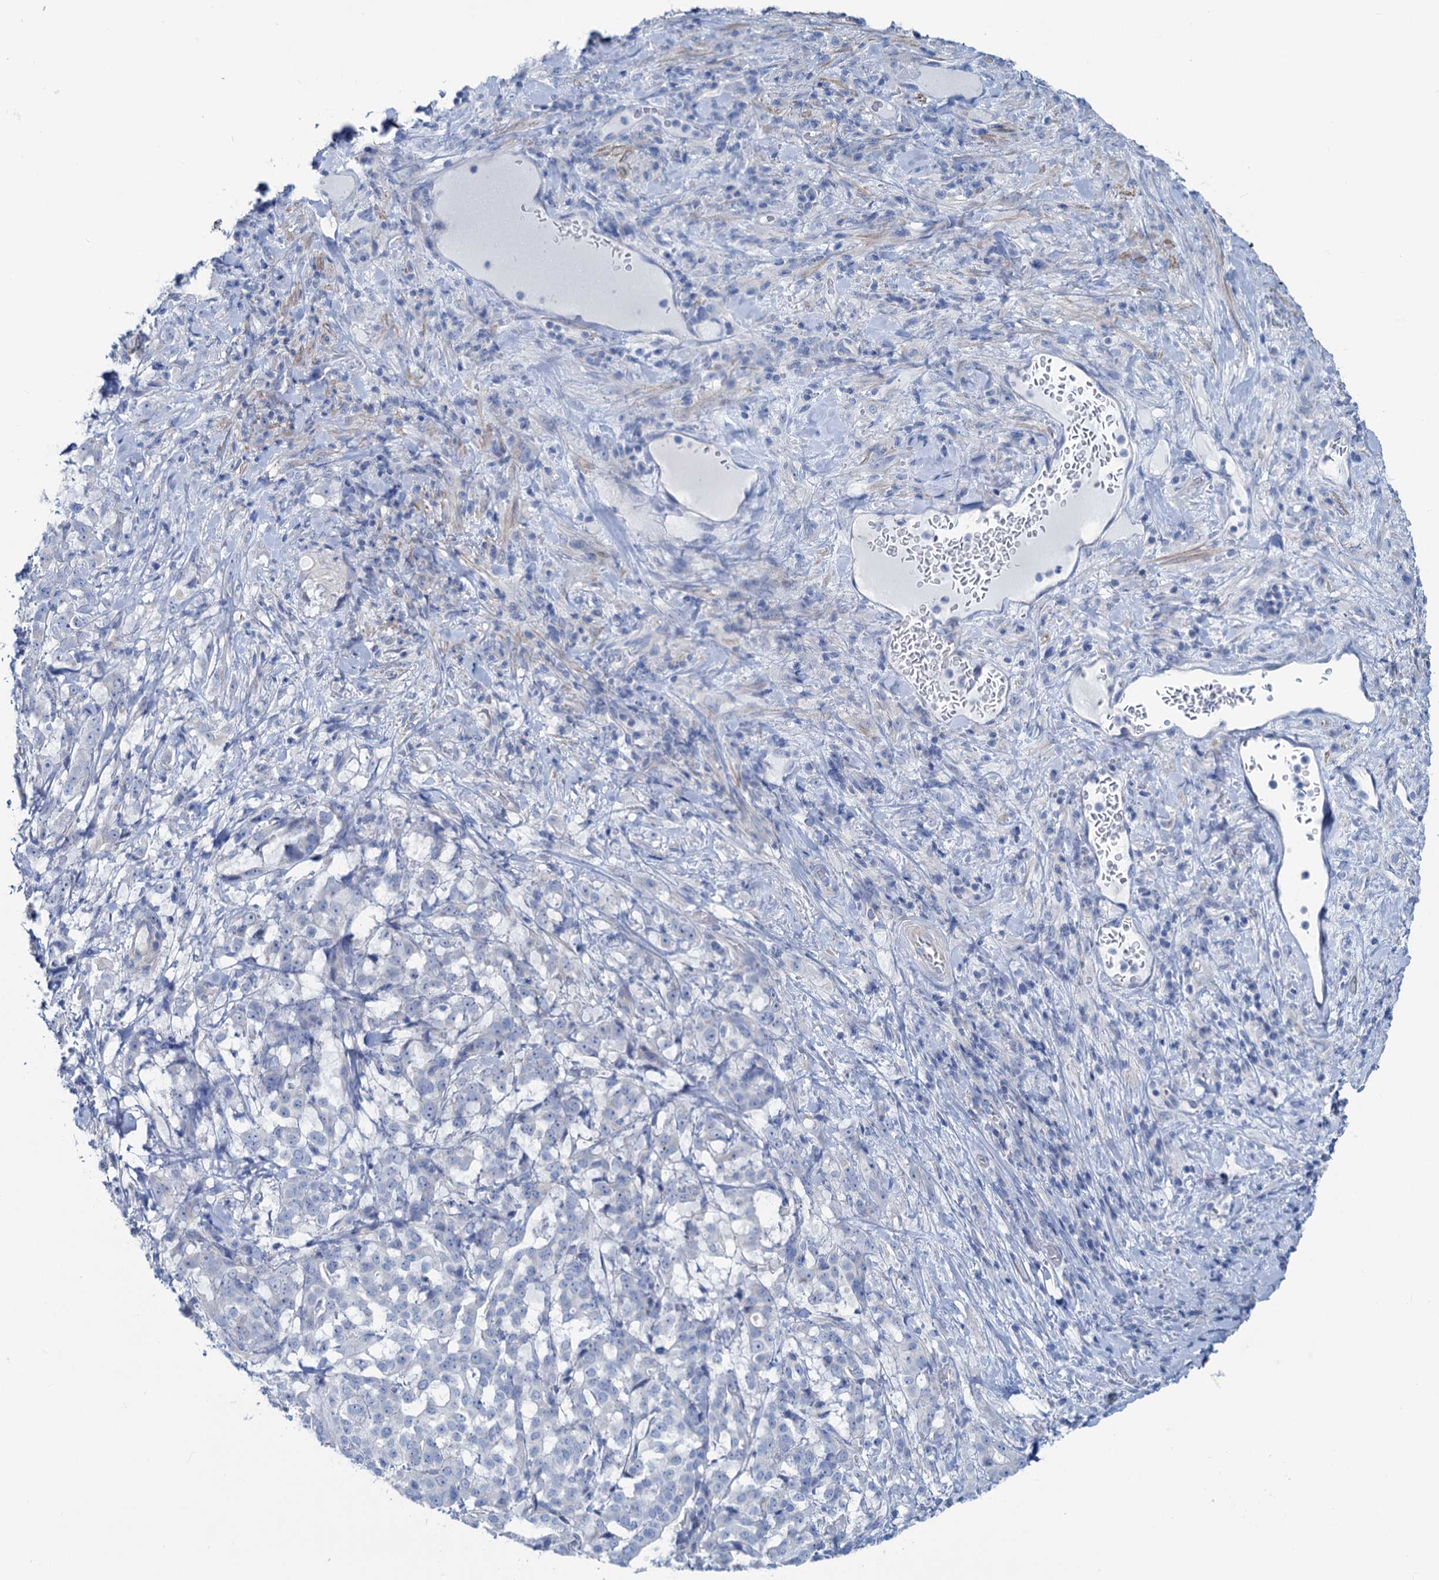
{"staining": {"intensity": "negative", "quantity": "none", "location": "none"}, "tissue": "stomach cancer", "cell_type": "Tumor cells", "image_type": "cancer", "snomed": [{"axis": "morphology", "description": "Adenocarcinoma, NOS"}, {"axis": "topography", "description": "Stomach"}], "caption": "There is no significant expression in tumor cells of stomach cancer (adenocarcinoma).", "gene": "SLC1A3", "patient": {"sex": "male", "age": 48}}